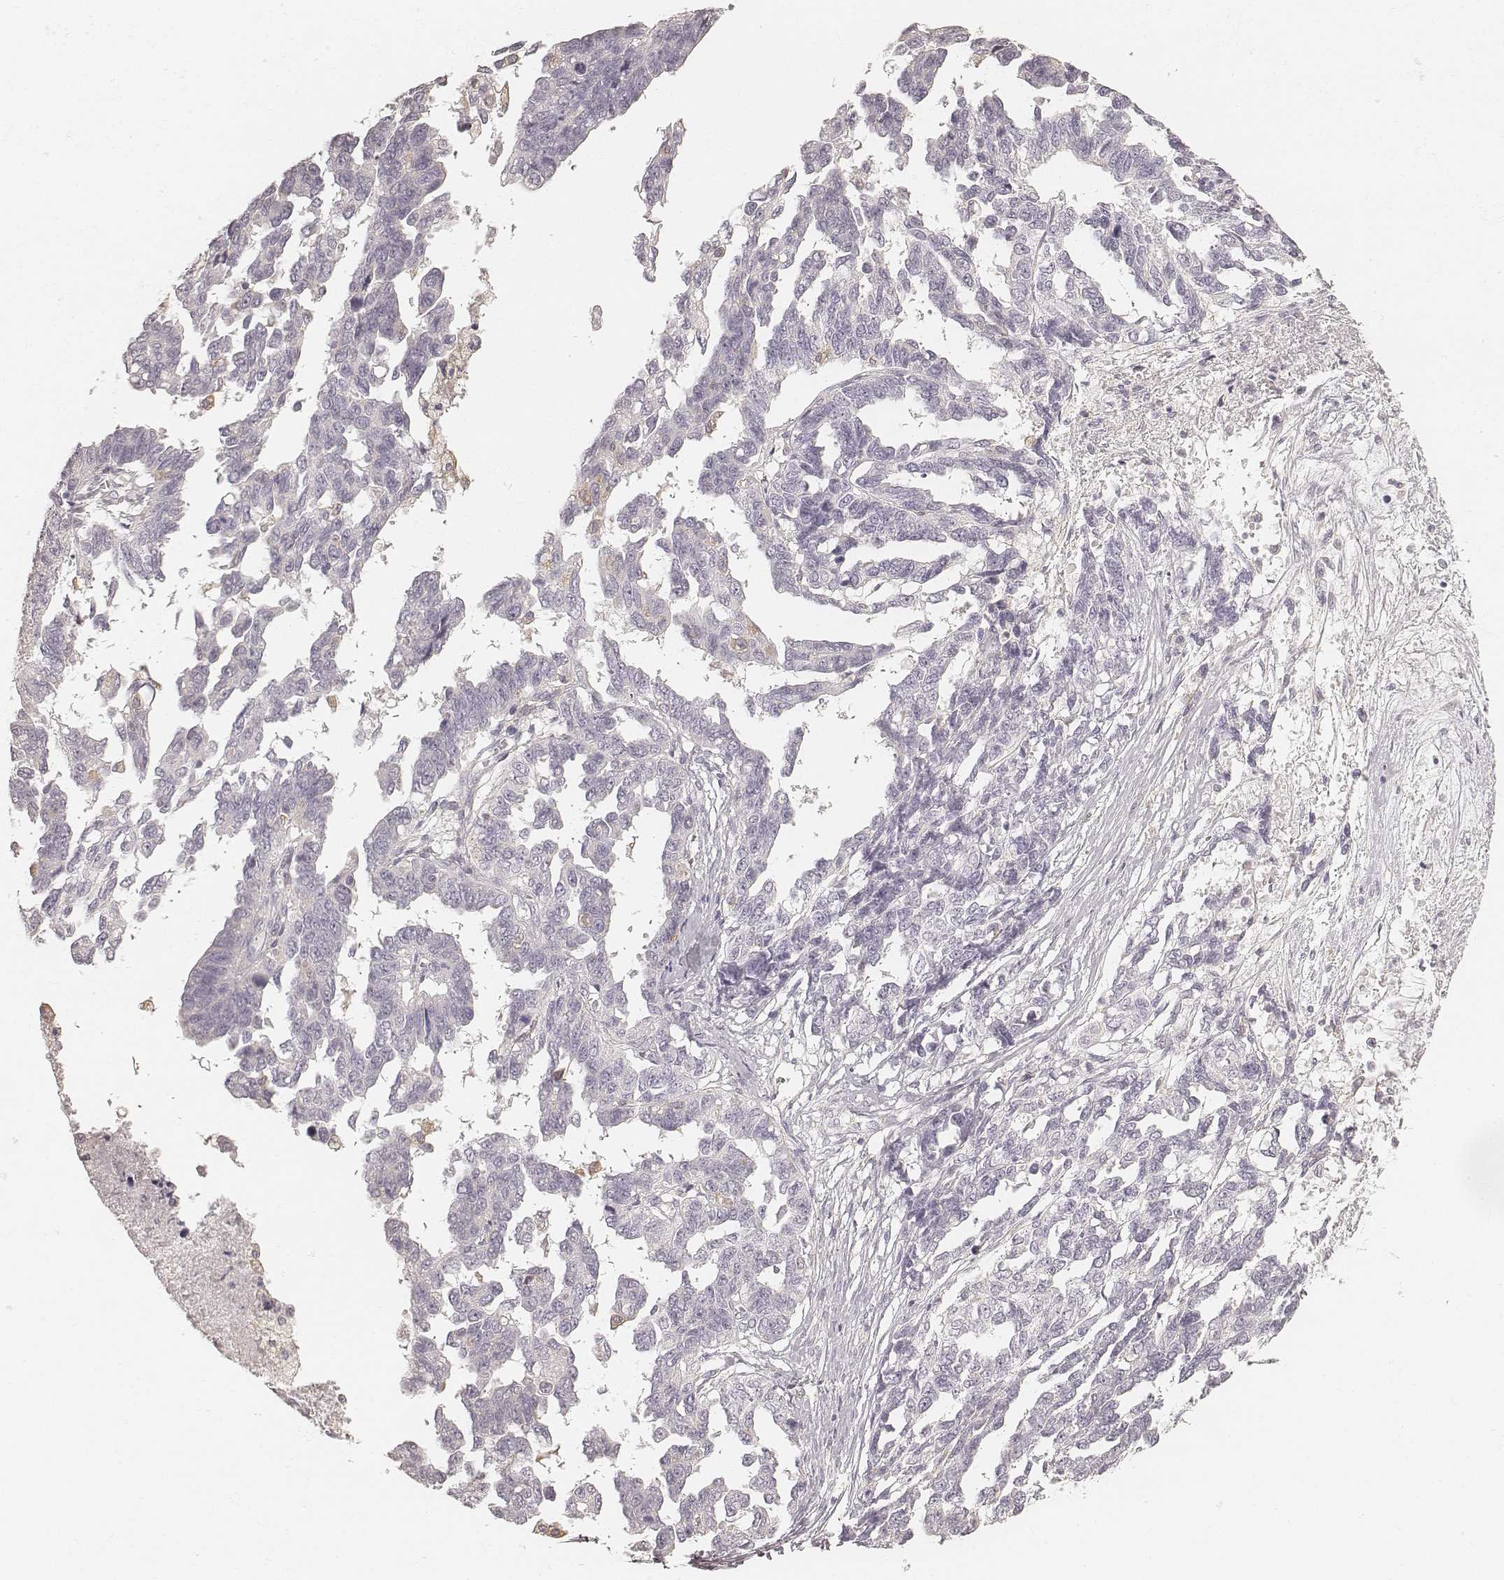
{"staining": {"intensity": "negative", "quantity": "none", "location": "none"}, "tissue": "ovarian cancer", "cell_type": "Tumor cells", "image_type": "cancer", "snomed": [{"axis": "morphology", "description": "Cystadenocarcinoma, serous, NOS"}, {"axis": "topography", "description": "Ovary"}], "caption": "Tumor cells are negative for brown protein staining in ovarian cancer.", "gene": "FMNL2", "patient": {"sex": "female", "age": 69}}